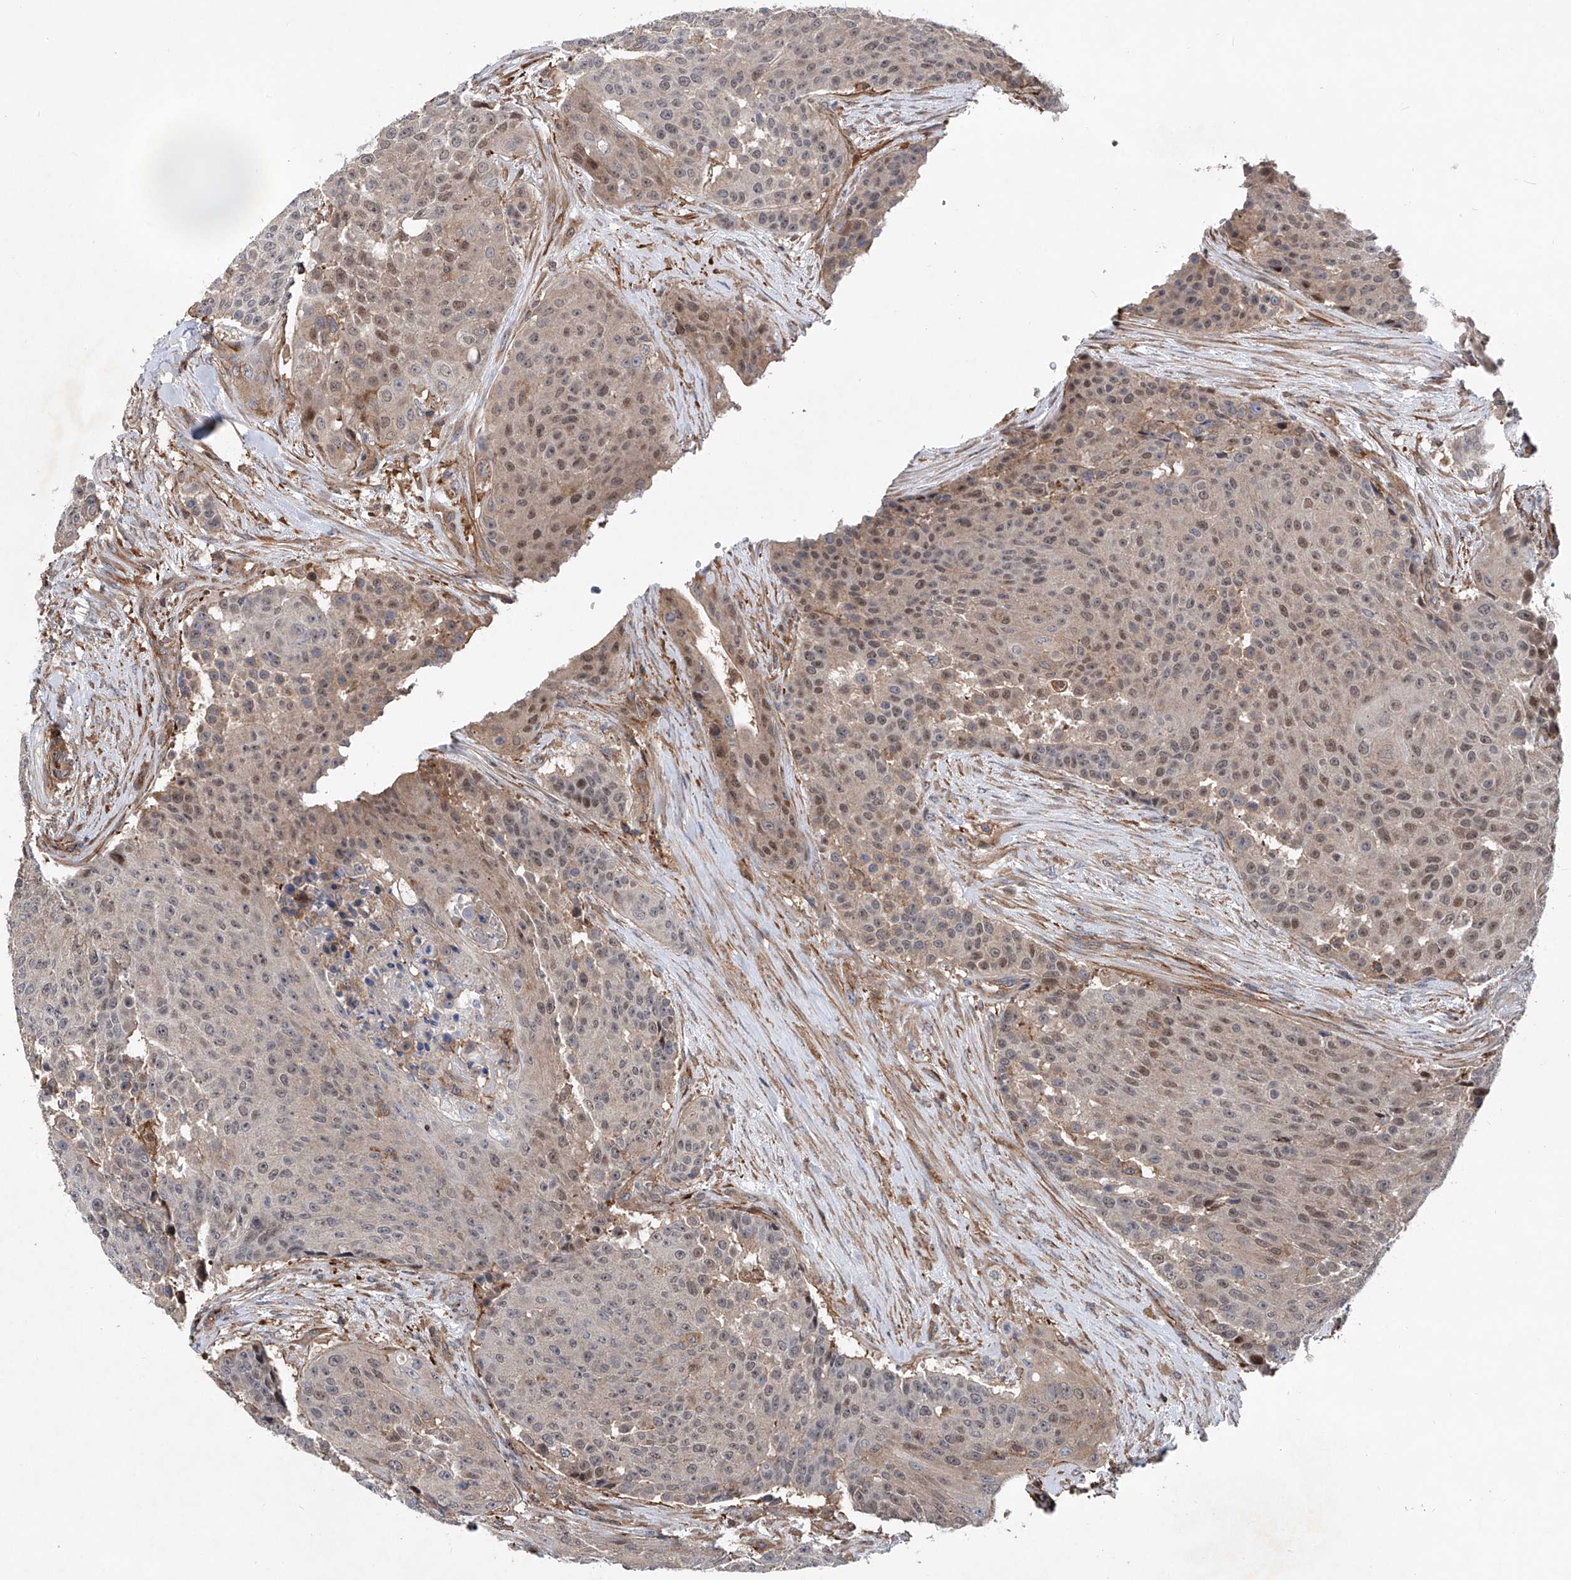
{"staining": {"intensity": "weak", "quantity": ">75%", "location": "nuclear"}, "tissue": "urothelial cancer", "cell_type": "Tumor cells", "image_type": "cancer", "snomed": [{"axis": "morphology", "description": "Urothelial carcinoma, High grade"}, {"axis": "topography", "description": "Urinary bladder"}], "caption": "Weak nuclear positivity for a protein is seen in about >75% of tumor cells of urothelial cancer using immunohistochemistry.", "gene": "NT5C3A", "patient": {"sex": "female", "age": 63}}